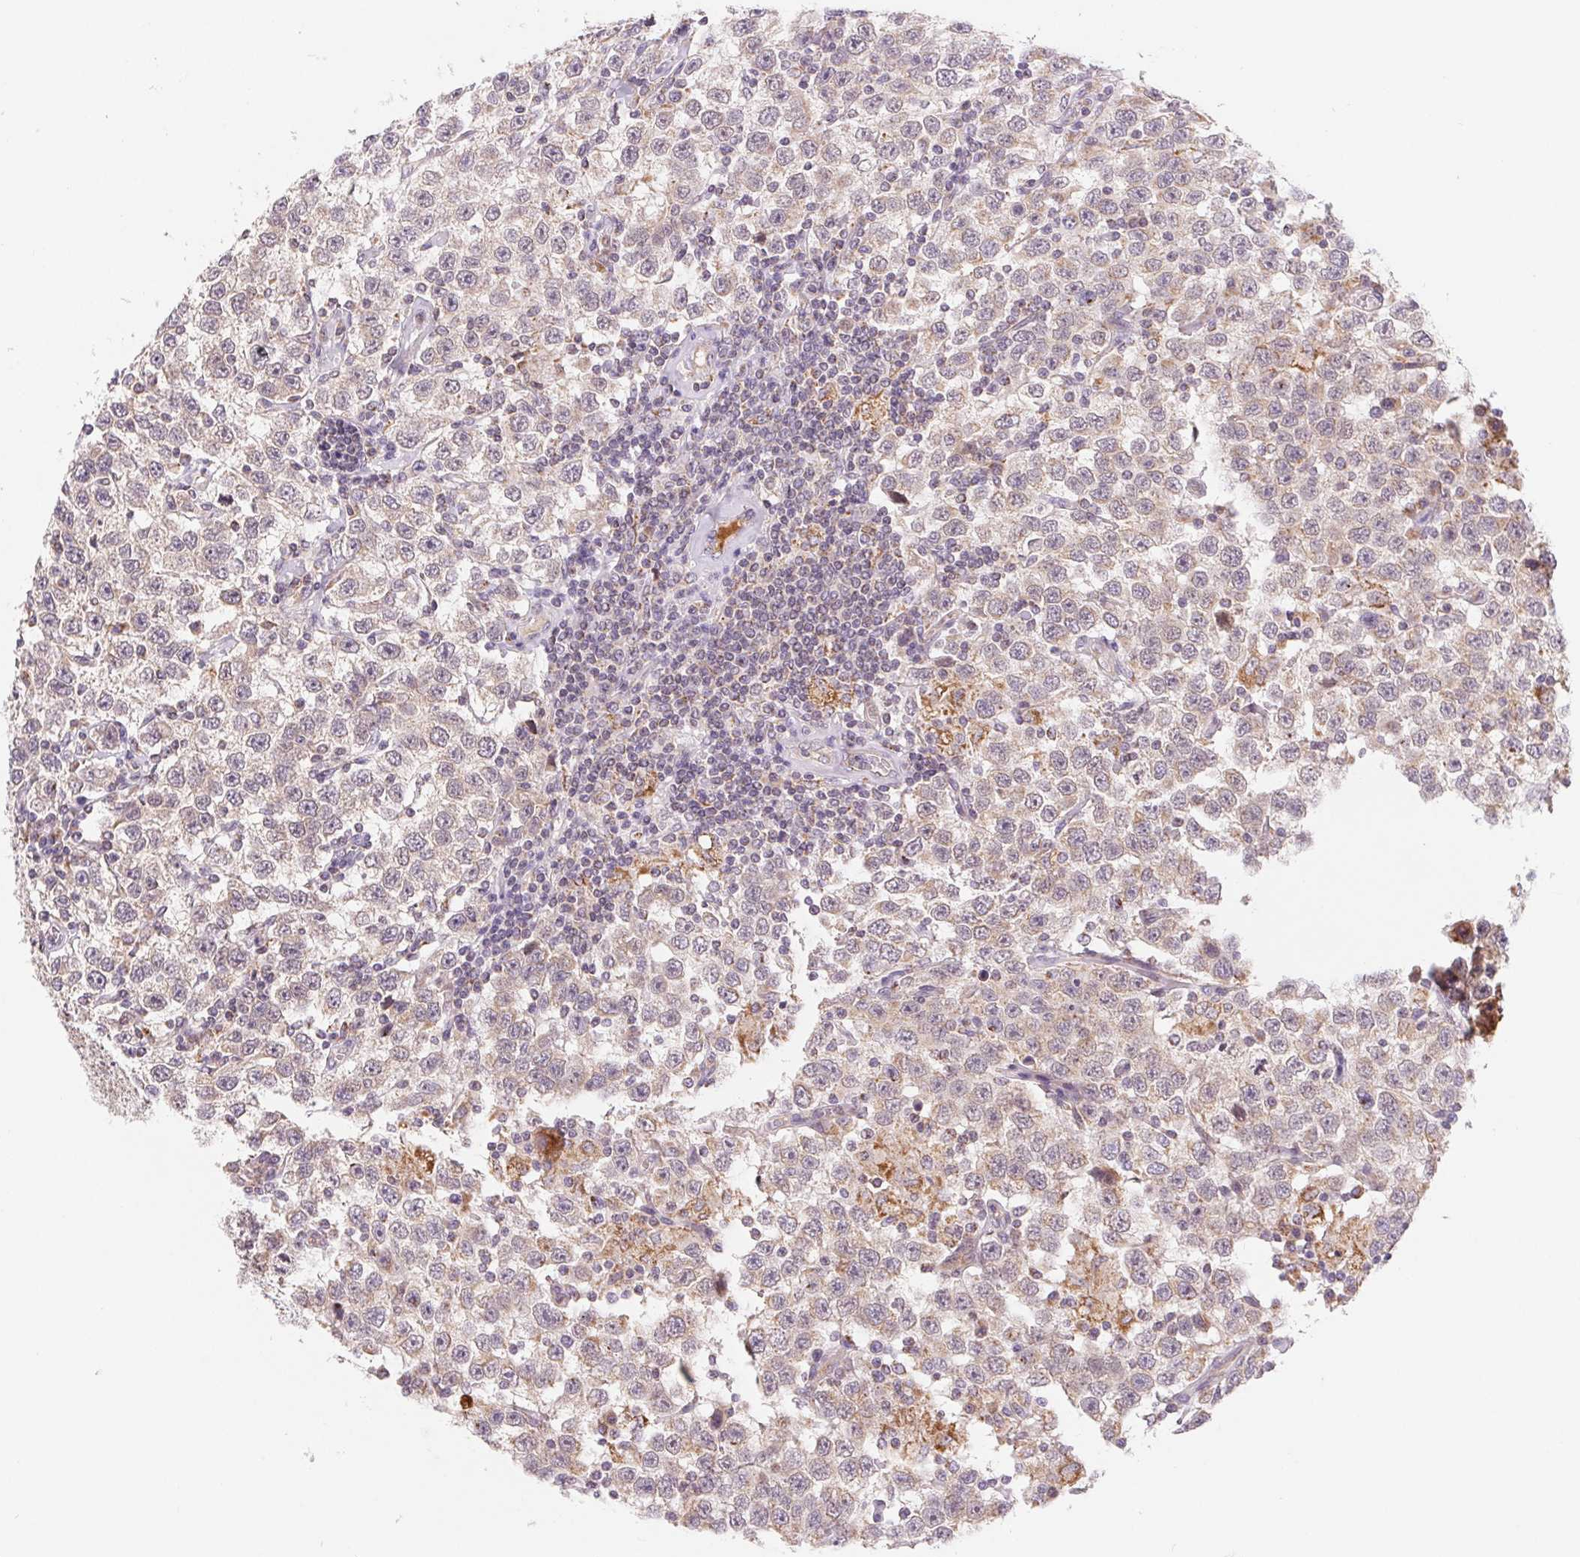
{"staining": {"intensity": "weak", "quantity": "<25%", "location": "cytoplasmic/membranous"}, "tissue": "testis cancer", "cell_type": "Tumor cells", "image_type": "cancer", "snomed": [{"axis": "morphology", "description": "Seminoma, NOS"}, {"axis": "topography", "description": "Testis"}], "caption": "Micrograph shows no protein staining in tumor cells of testis seminoma tissue.", "gene": "EMC6", "patient": {"sex": "male", "age": 41}}